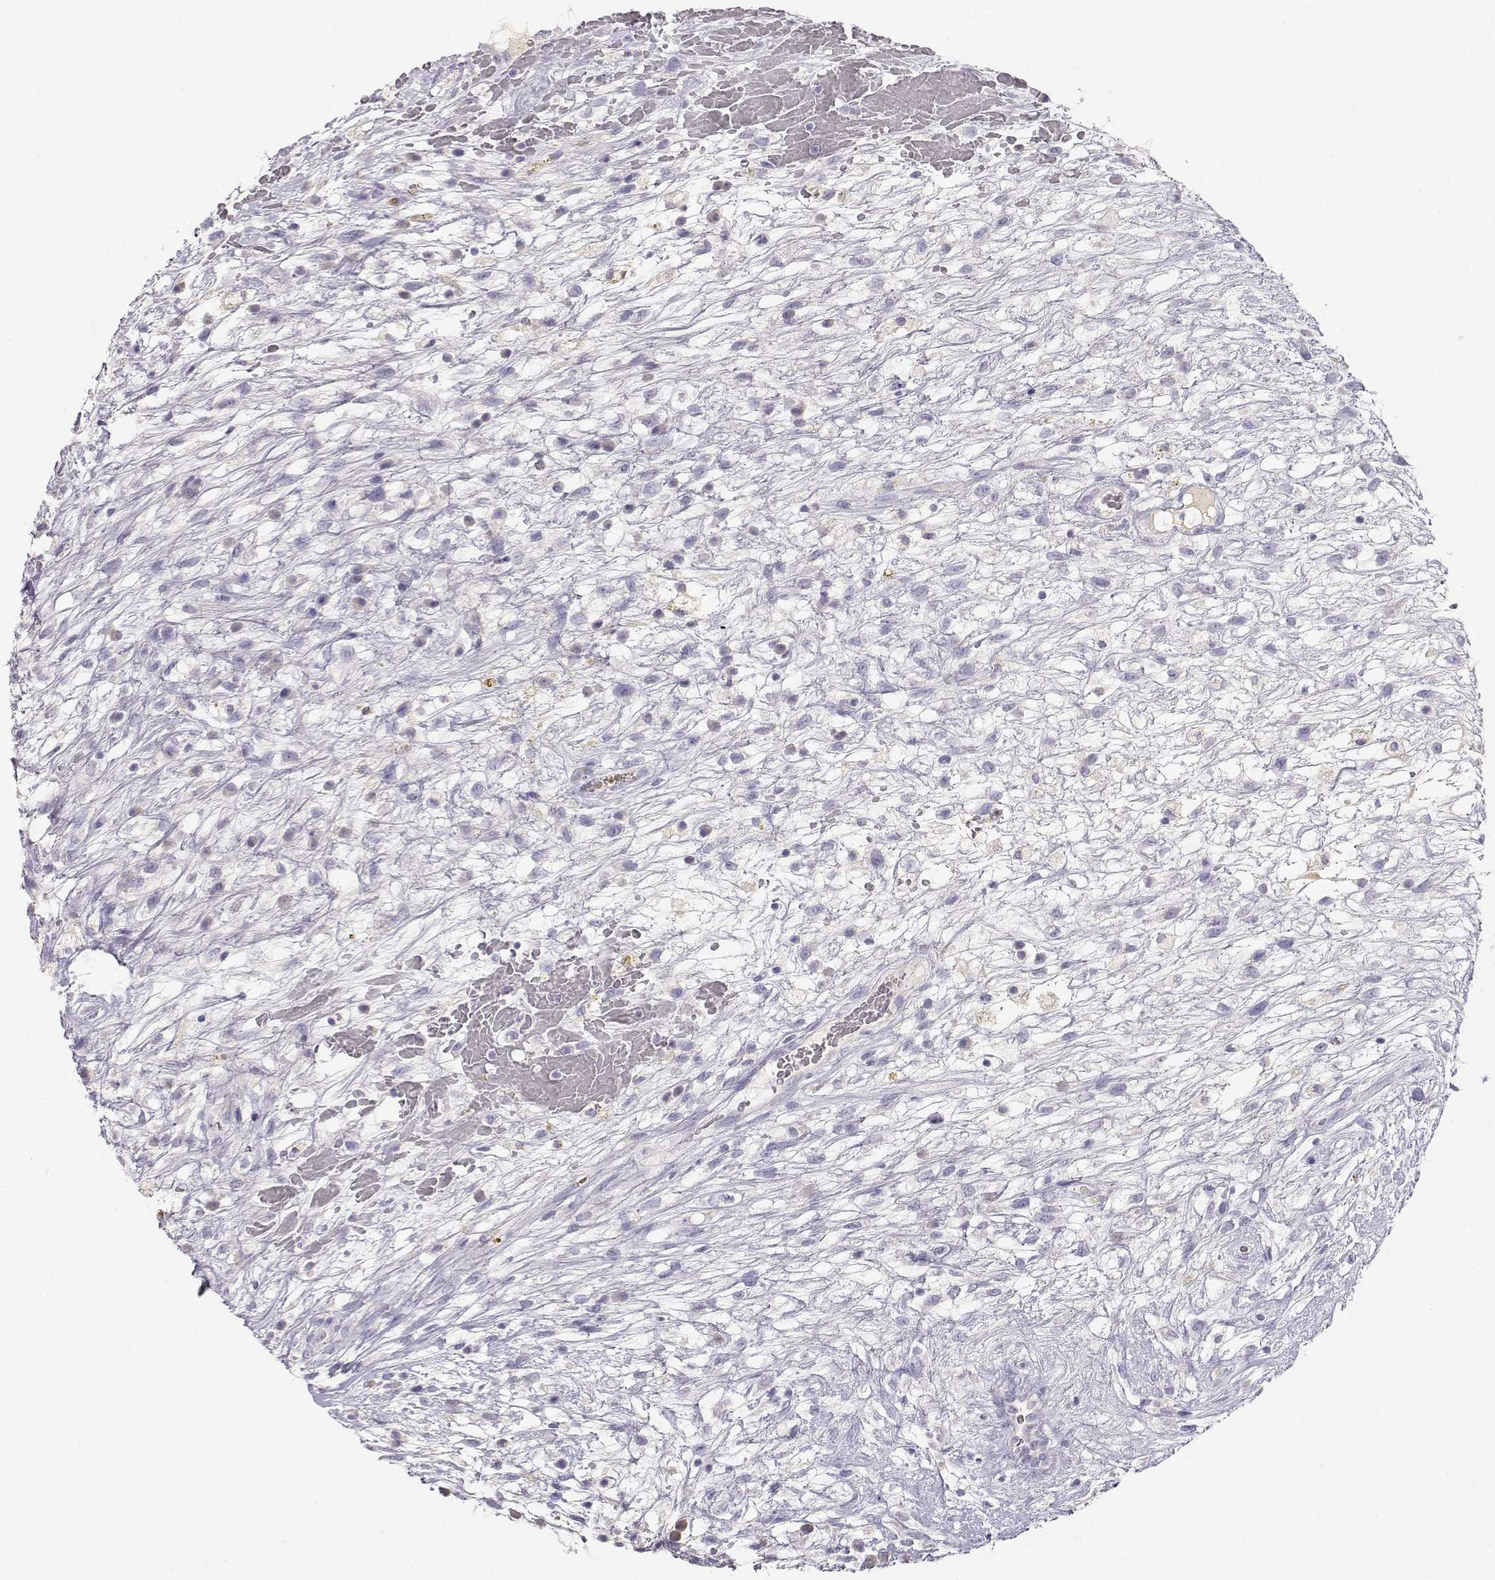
{"staining": {"intensity": "negative", "quantity": "none", "location": "none"}, "tissue": "testis cancer", "cell_type": "Tumor cells", "image_type": "cancer", "snomed": [{"axis": "morphology", "description": "Normal tissue, NOS"}, {"axis": "morphology", "description": "Carcinoma, Embryonal, NOS"}, {"axis": "topography", "description": "Testis"}], "caption": "Human embryonal carcinoma (testis) stained for a protein using immunohistochemistry (IHC) reveals no positivity in tumor cells.", "gene": "GPR174", "patient": {"sex": "male", "age": 32}}